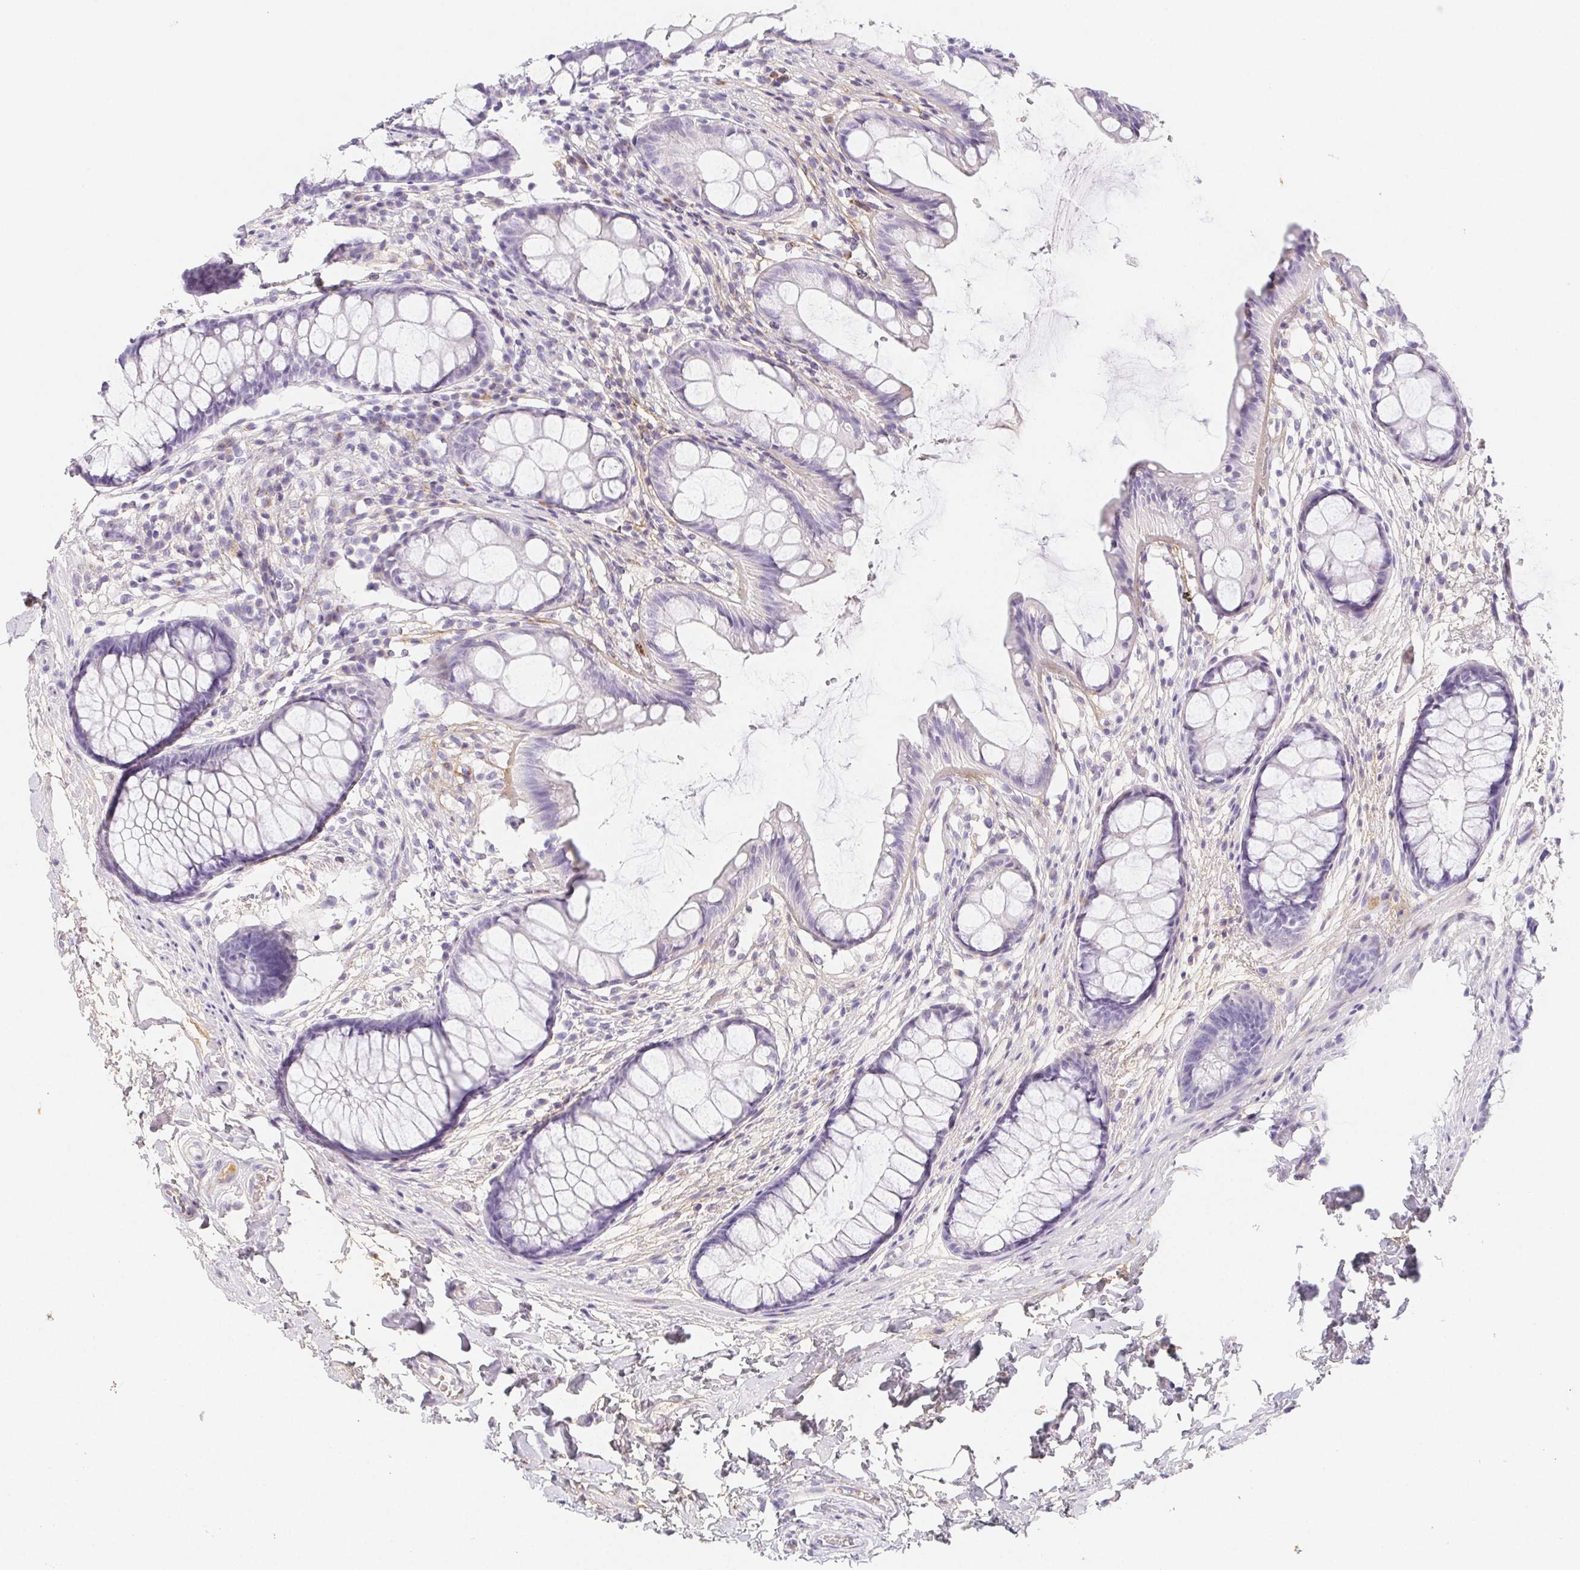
{"staining": {"intensity": "negative", "quantity": "none", "location": "none"}, "tissue": "rectum", "cell_type": "Glandular cells", "image_type": "normal", "snomed": [{"axis": "morphology", "description": "Normal tissue, NOS"}, {"axis": "topography", "description": "Rectum"}], "caption": "This is a image of immunohistochemistry staining of benign rectum, which shows no staining in glandular cells. (Immunohistochemistry, brightfield microscopy, high magnification).", "gene": "ITIH2", "patient": {"sex": "female", "age": 62}}